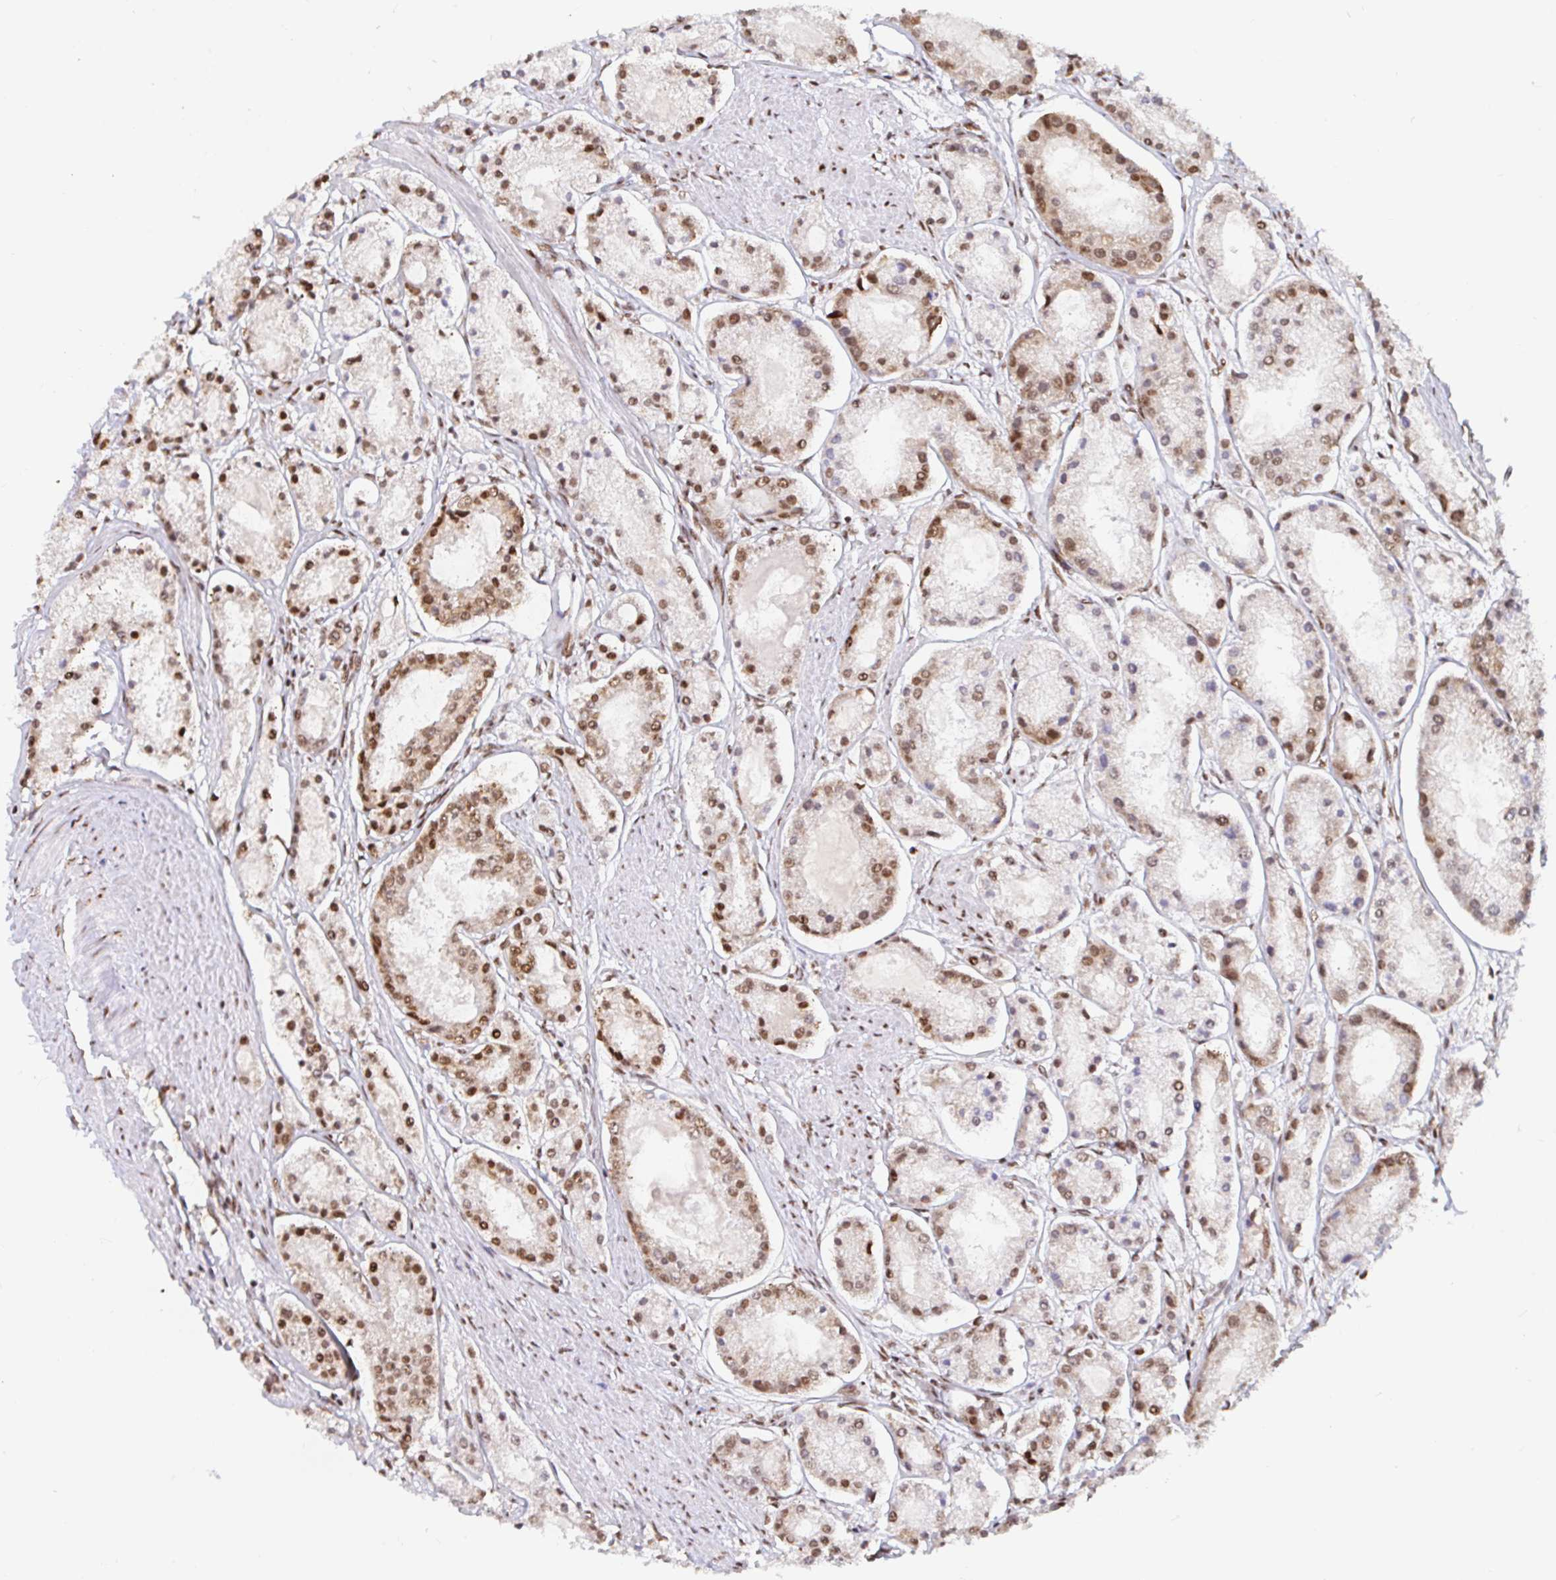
{"staining": {"intensity": "moderate", "quantity": ">75%", "location": "nuclear"}, "tissue": "prostate cancer", "cell_type": "Tumor cells", "image_type": "cancer", "snomed": [{"axis": "morphology", "description": "Adenocarcinoma, High grade"}, {"axis": "topography", "description": "Prostate"}], "caption": "This photomicrograph reveals immunohistochemistry (IHC) staining of human adenocarcinoma (high-grade) (prostate), with medium moderate nuclear staining in approximately >75% of tumor cells.", "gene": "RBMX", "patient": {"sex": "male", "age": 66}}